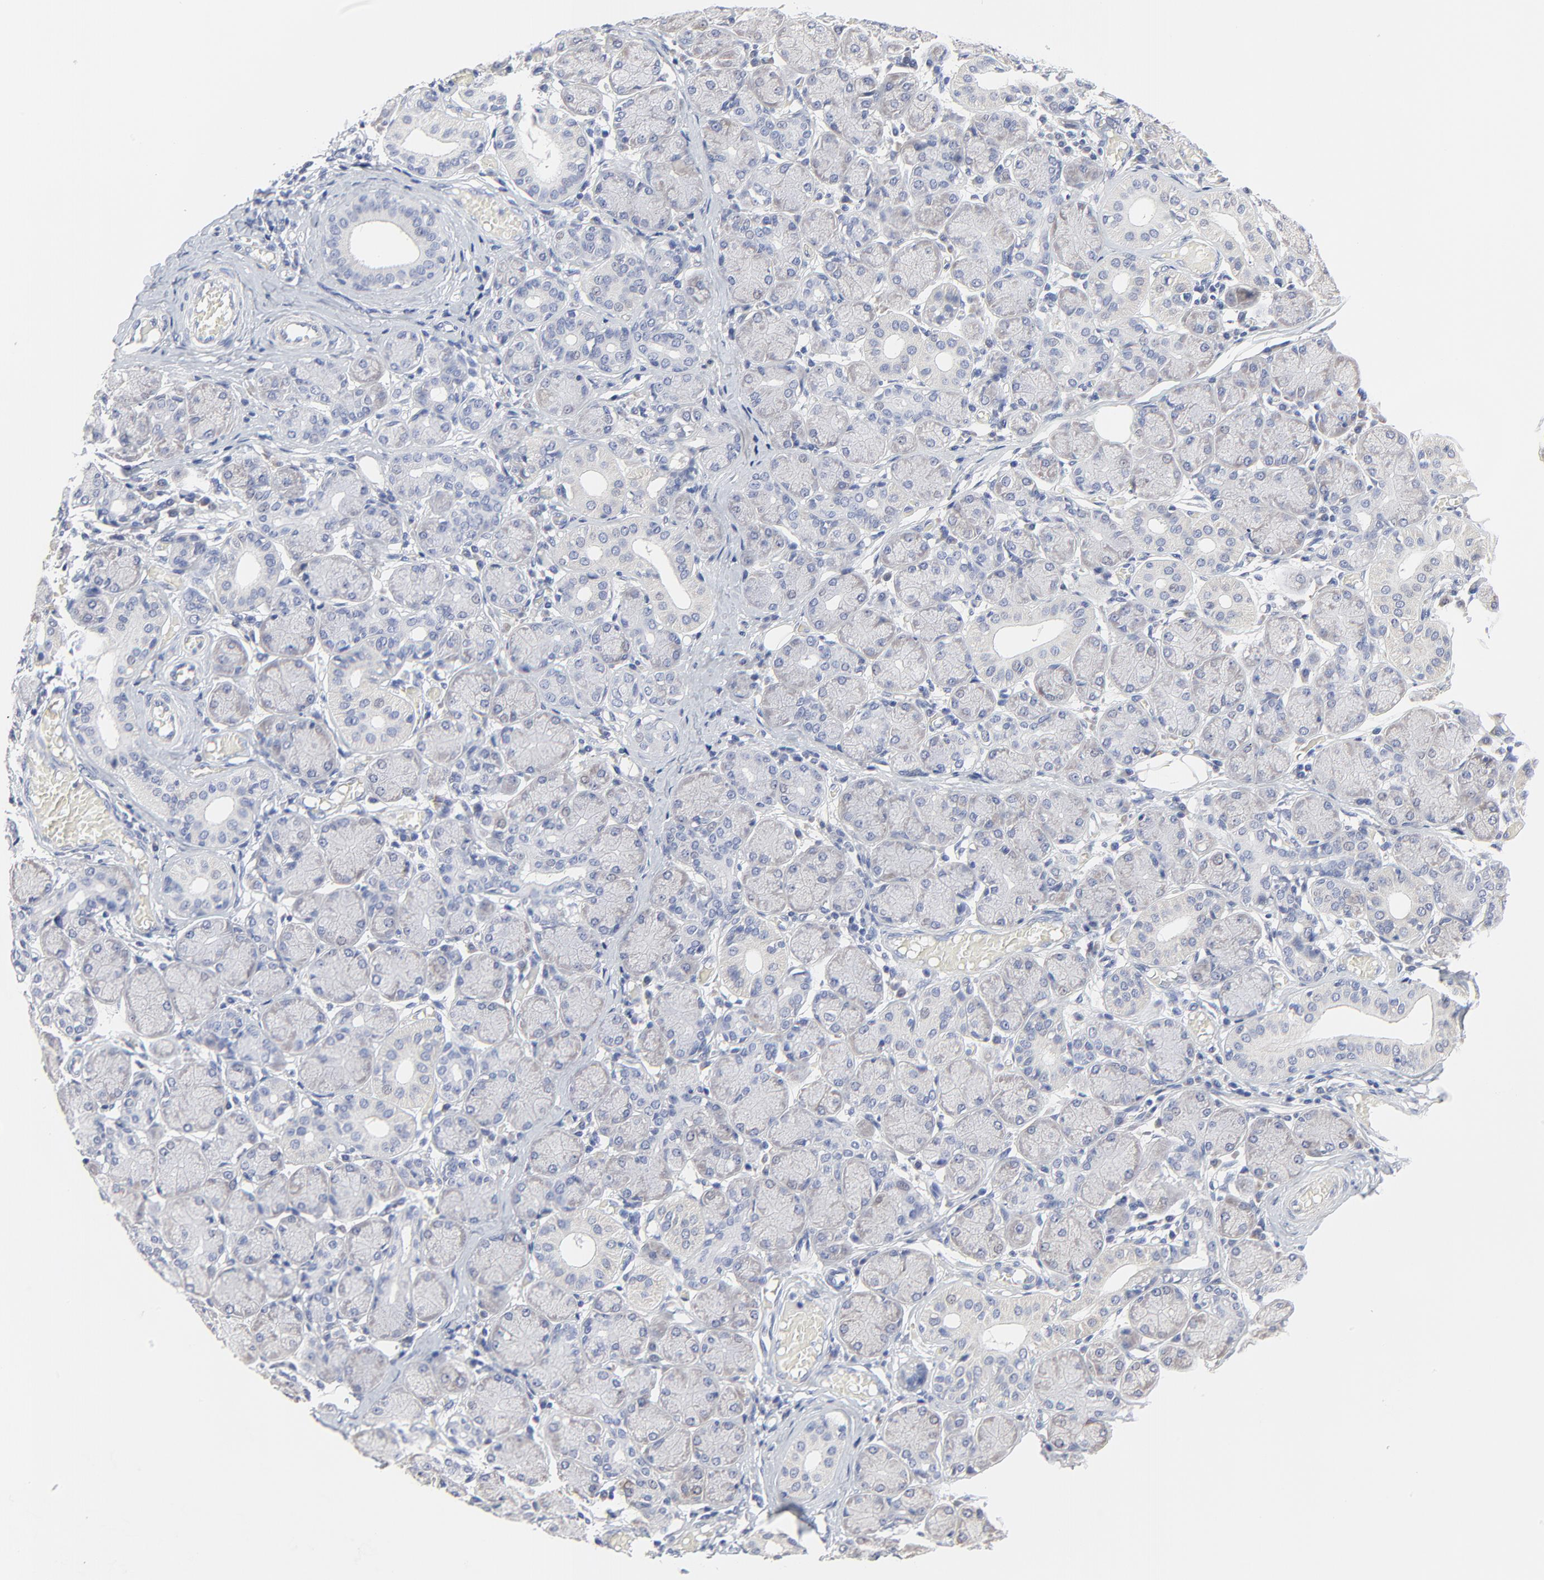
{"staining": {"intensity": "negative", "quantity": "none", "location": "none"}, "tissue": "salivary gland", "cell_type": "Glandular cells", "image_type": "normal", "snomed": [{"axis": "morphology", "description": "Normal tissue, NOS"}, {"axis": "topography", "description": "Salivary gland"}], "caption": "Immunohistochemical staining of benign salivary gland exhibits no significant staining in glandular cells.", "gene": "DHRSX", "patient": {"sex": "female", "age": 24}}